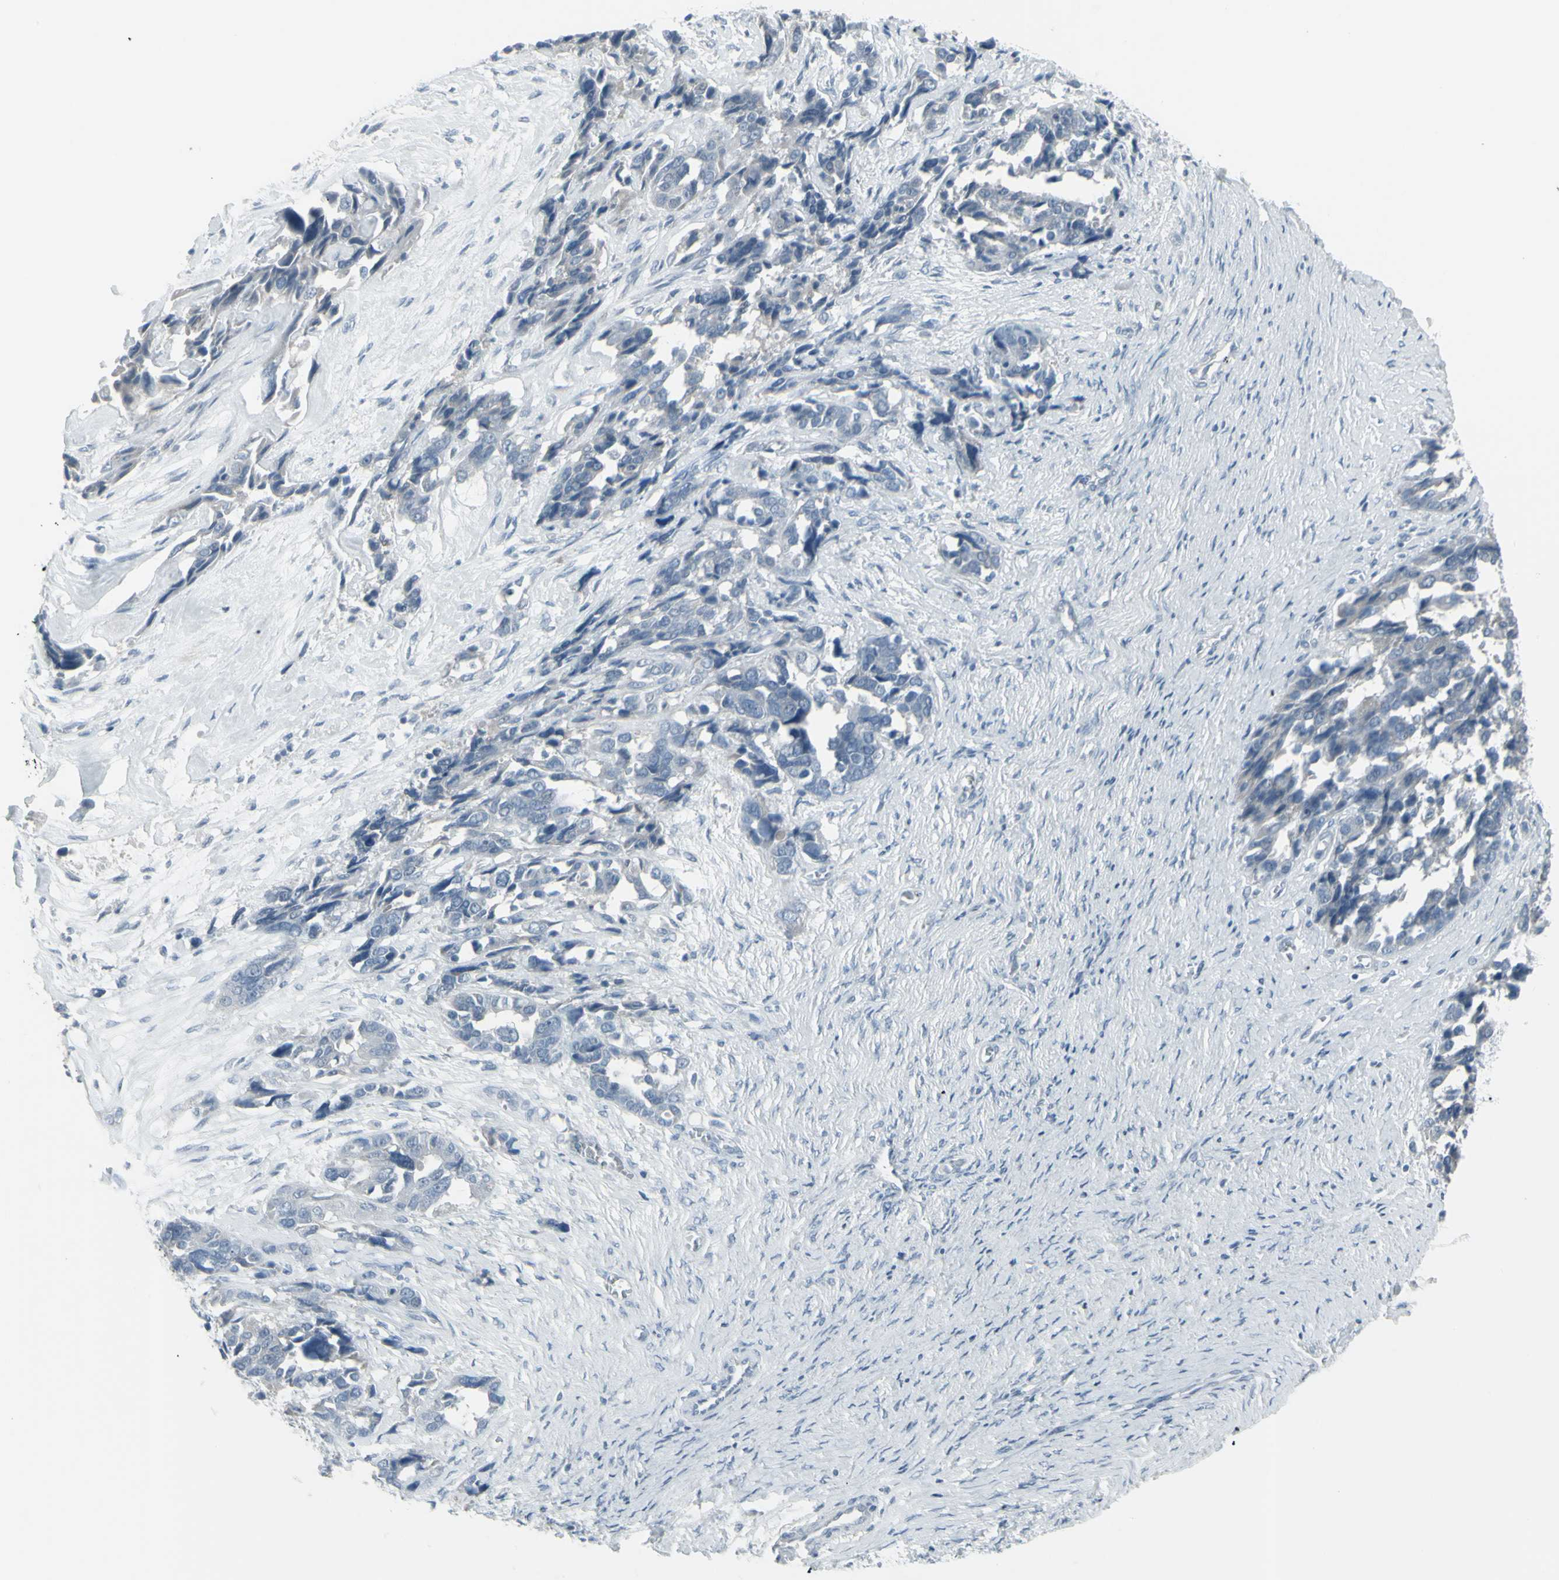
{"staining": {"intensity": "negative", "quantity": "none", "location": "none"}, "tissue": "ovarian cancer", "cell_type": "Tumor cells", "image_type": "cancer", "snomed": [{"axis": "morphology", "description": "Cystadenocarcinoma, serous, NOS"}, {"axis": "topography", "description": "Ovary"}], "caption": "There is no significant positivity in tumor cells of ovarian cancer.", "gene": "RAB3A", "patient": {"sex": "female", "age": 44}}